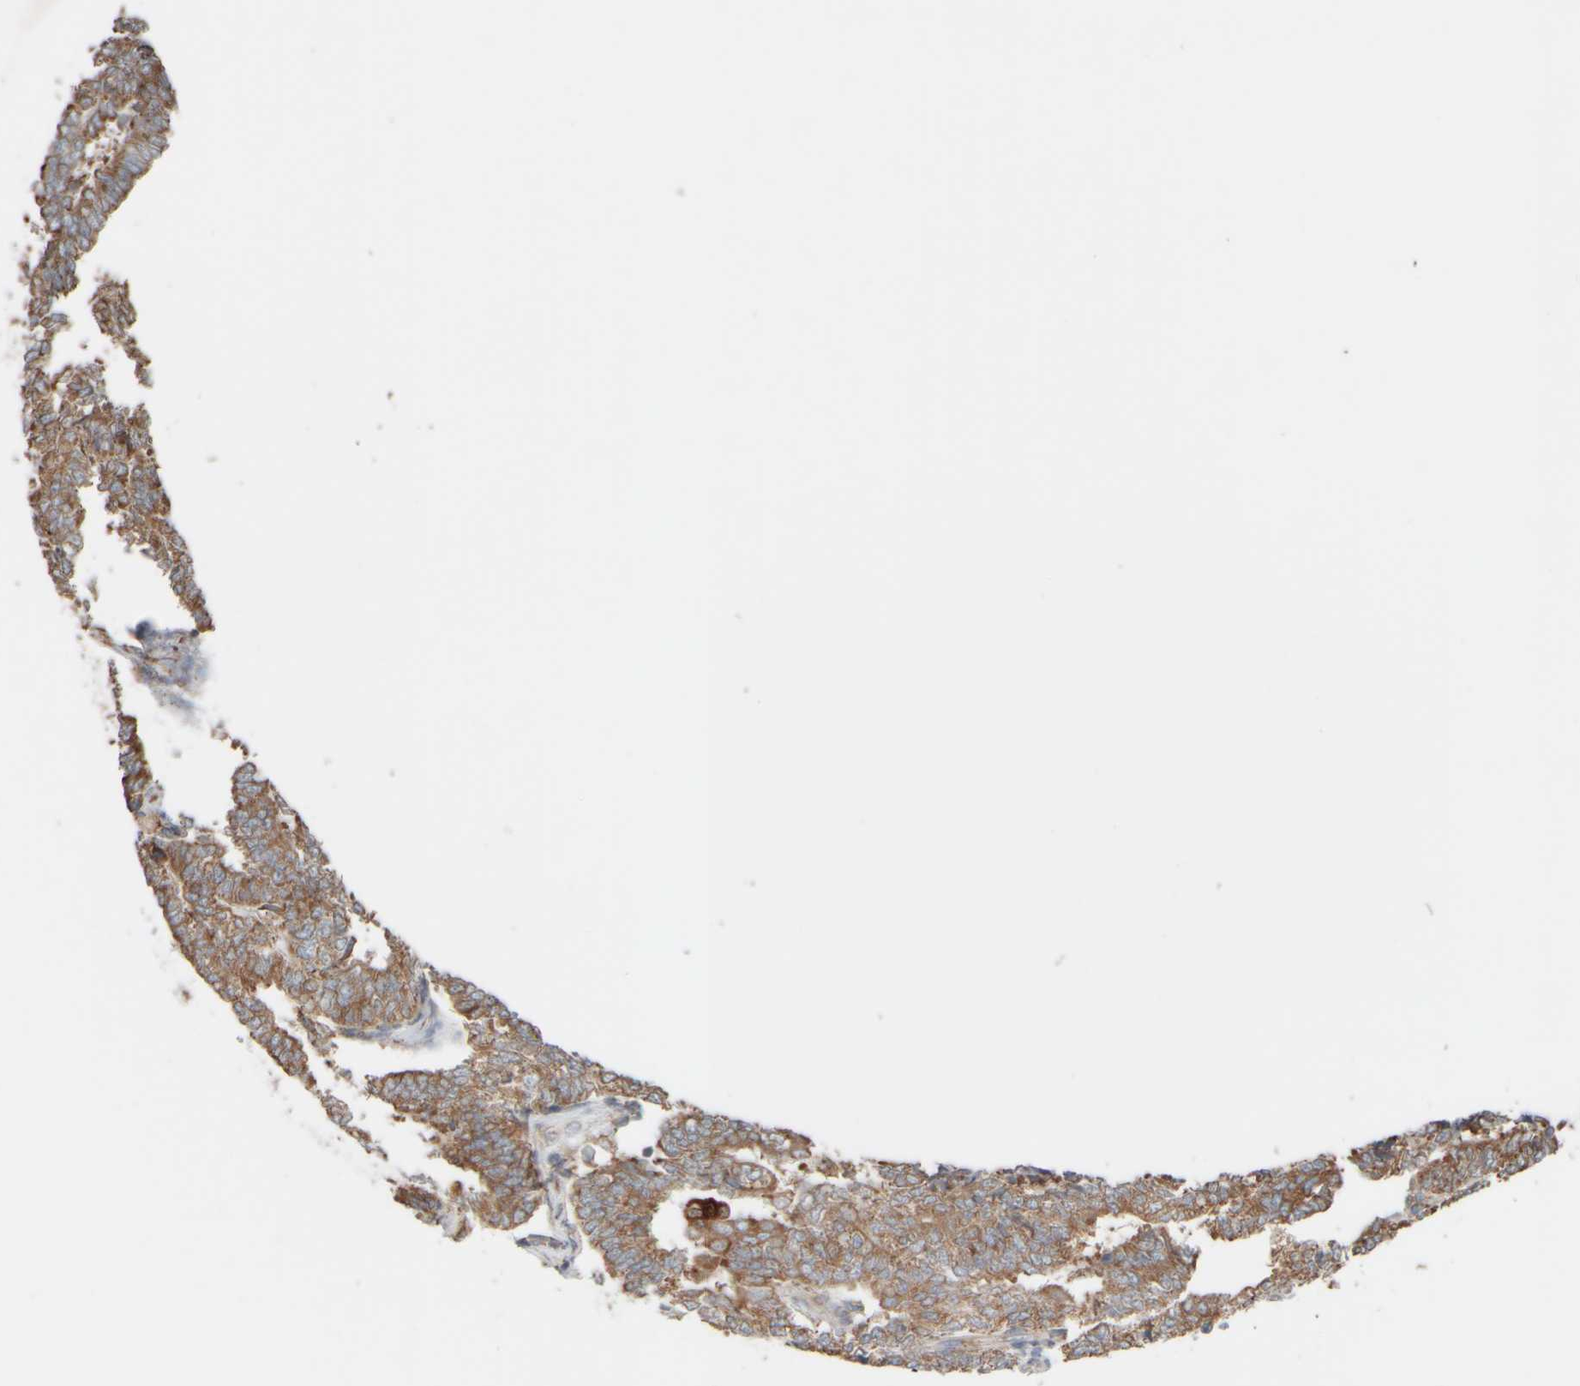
{"staining": {"intensity": "moderate", "quantity": ">75%", "location": "cytoplasmic/membranous"}, "tissue": "endometrial cancer", "cell_type": "Tumor cells", "image_type": "cancer", "snomed": [{"axis": "morphology", "description": "Adenocarcinoma, NOS"}, {"axis": "topography", "description": "Endometrium"}], "caption": "This photomicrograph shows immunohistochemistry (IHC) staining of human endometrial cancer, with medium moderate cytoplasmic/membranous expression in approximately >75% of tumor cells.", "gene": "EIF2B3", "patient": {"sex": "female", "age": 70}}